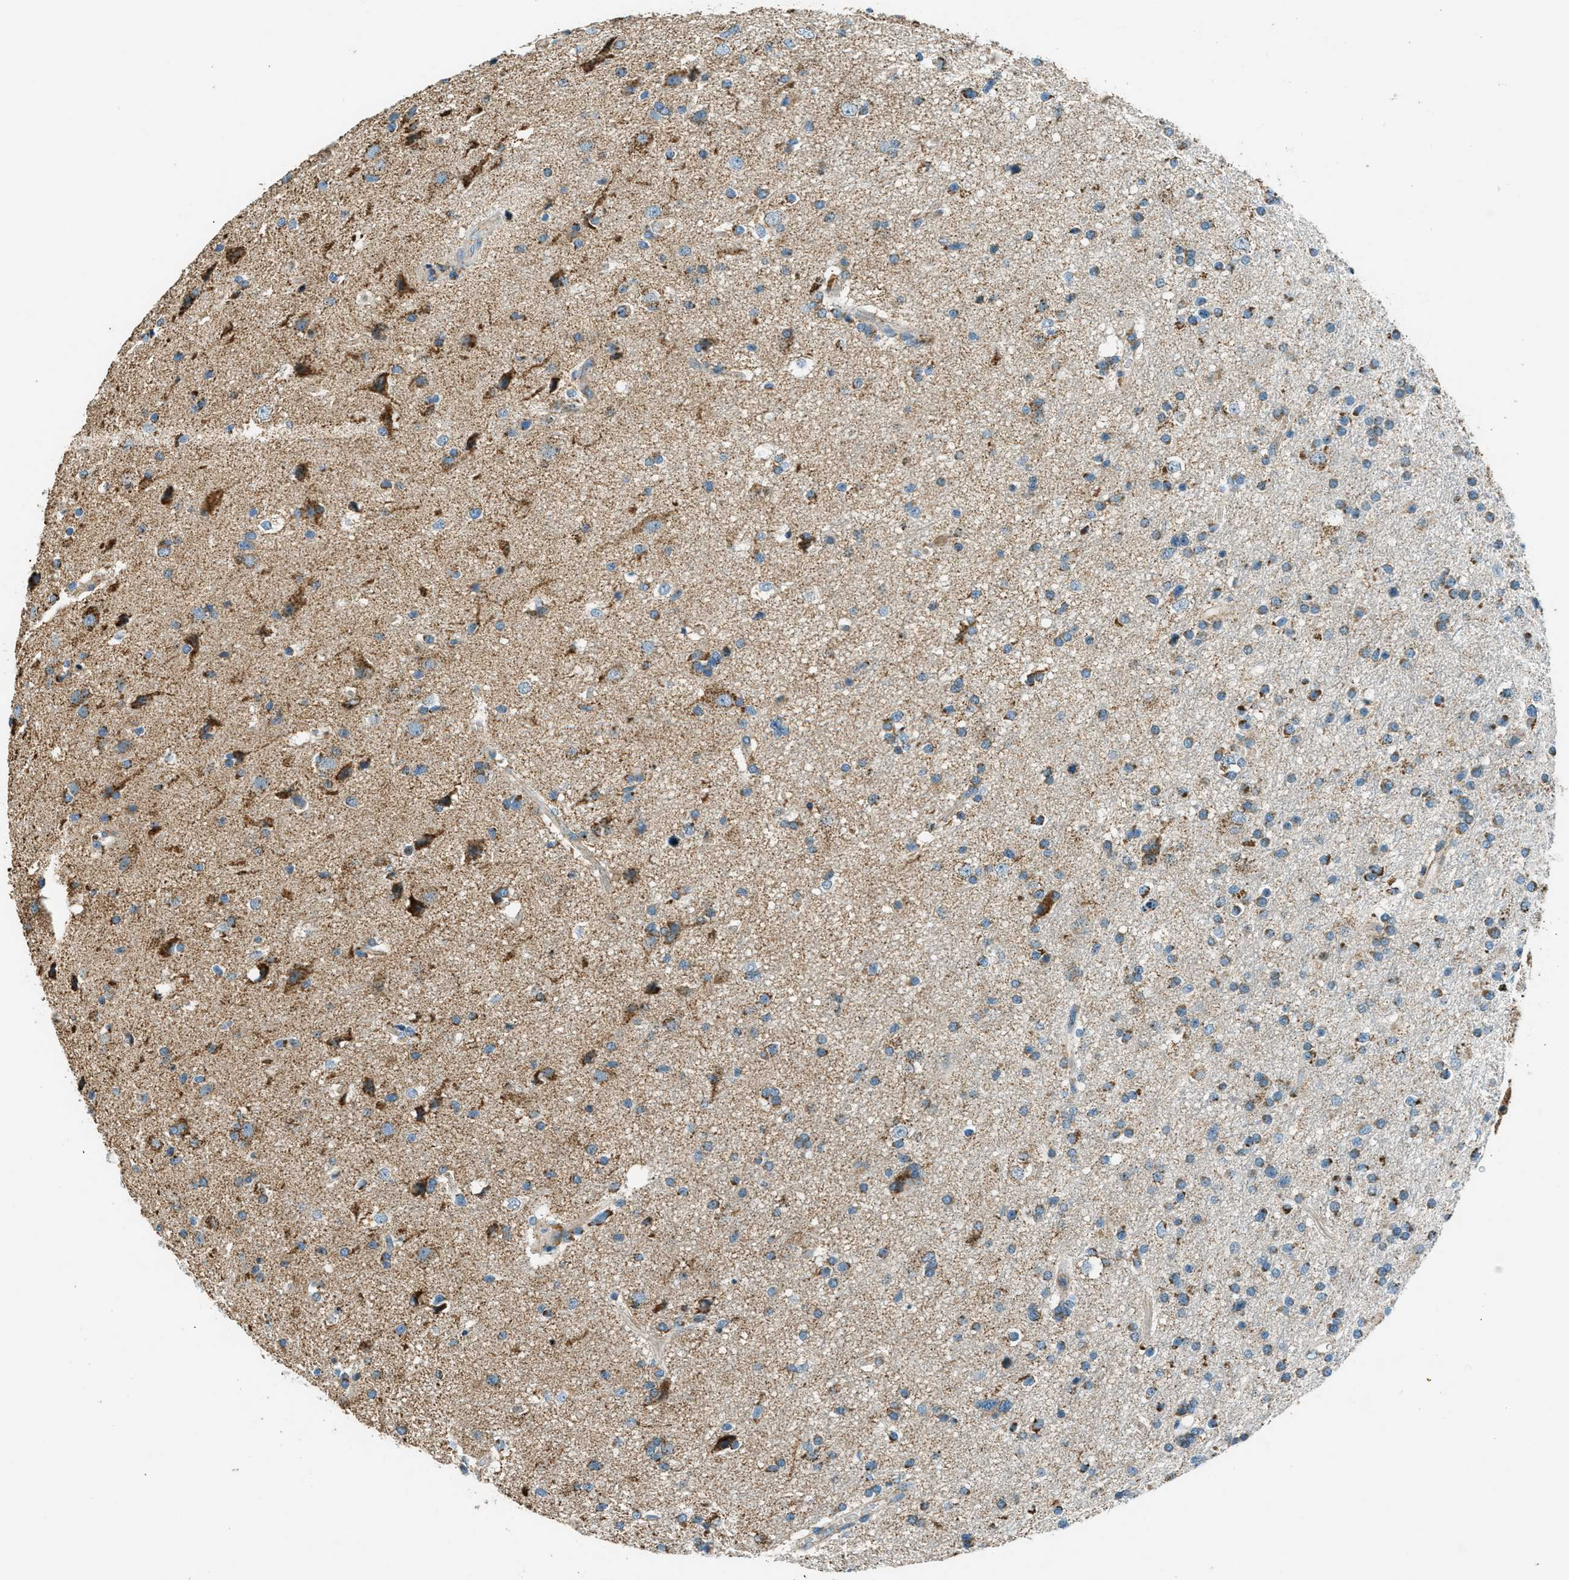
{"staining": {"intensity": "moderate", "quantity": ">75%", "location": "cytoplasmic/membranous"}, "tissue": "glioma", "cell_type": "Tumor cells", "image_type": "cancer", "snomed": [{"axis": "morphology", "description": "Glioma, malignant, High grade"}, {"axis": "topography", "description": "Brain"}], "caption": "IHC (DAB (3,3'-diaminobenzidine)) staining of malignant glioma (high-grade) demonstrates moderate cytoplasmic/membranous protein expression in approximately >75% of tumor cells.", "gene": "CHST15", "patient": {"sex": "male", "age": 33}}